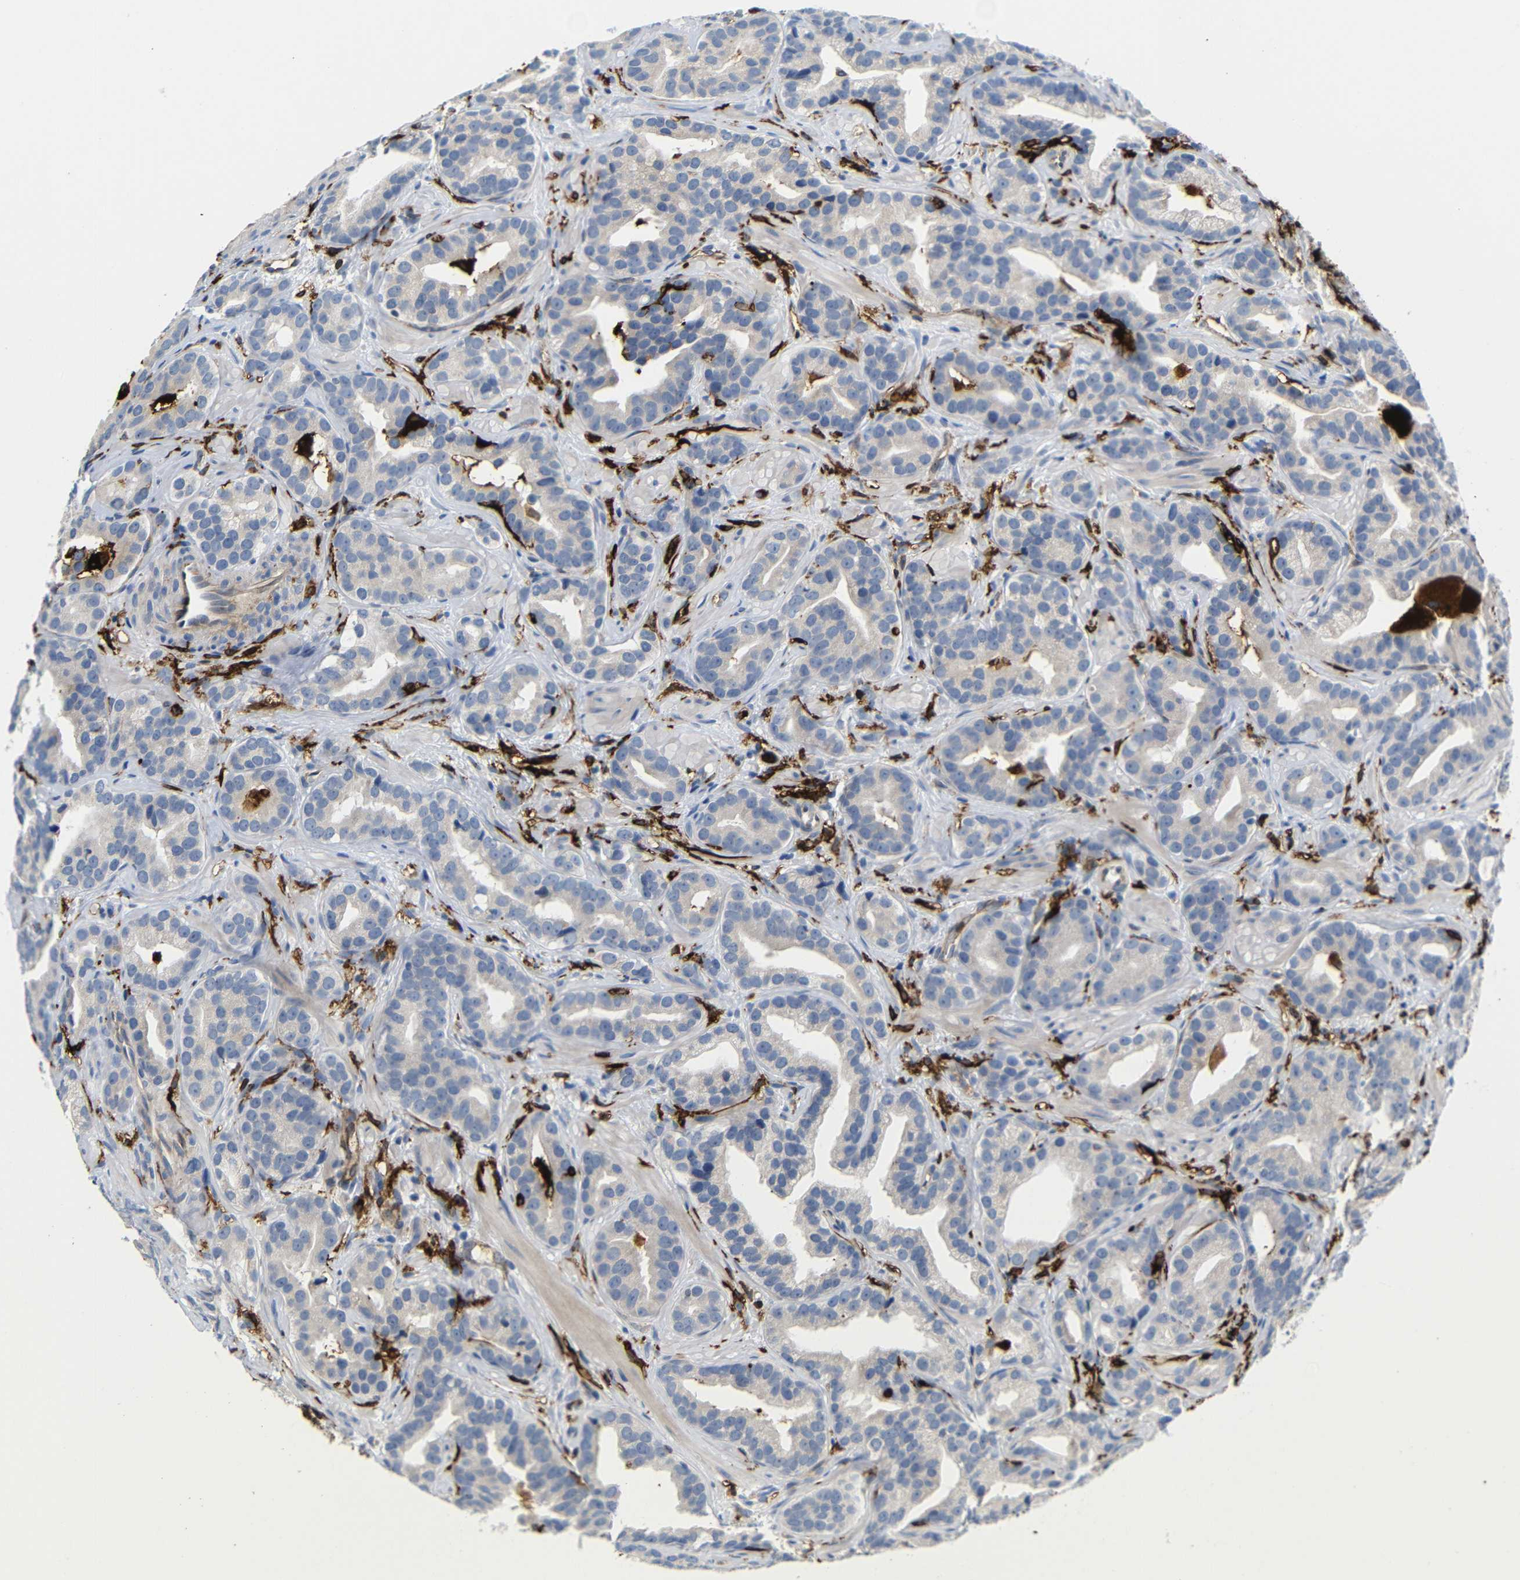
{"staining": {"intensity": "negative", "quantity": "none", "location": "none"}, "tissue": "prostate cancer", "cell_type": "Tumor cells", "image_type": "cancer", "snomed": [{"axis": "morphology", "description": "Adenocarcinoma, Low grade"}, {"axis": "topography", "description": "Prostate"}], "caption": "A high-resolution photomicrograph shows IHC staining of low-grade adenocarcinoma (prostate), which displays no significant expression in tumor cells. (DAB (3,3'-diaminobenzidine) immunohistochemistry, high magnification).", "gene": "HLA-DQB1", "patient": {"sex": "male", "age": 59}}